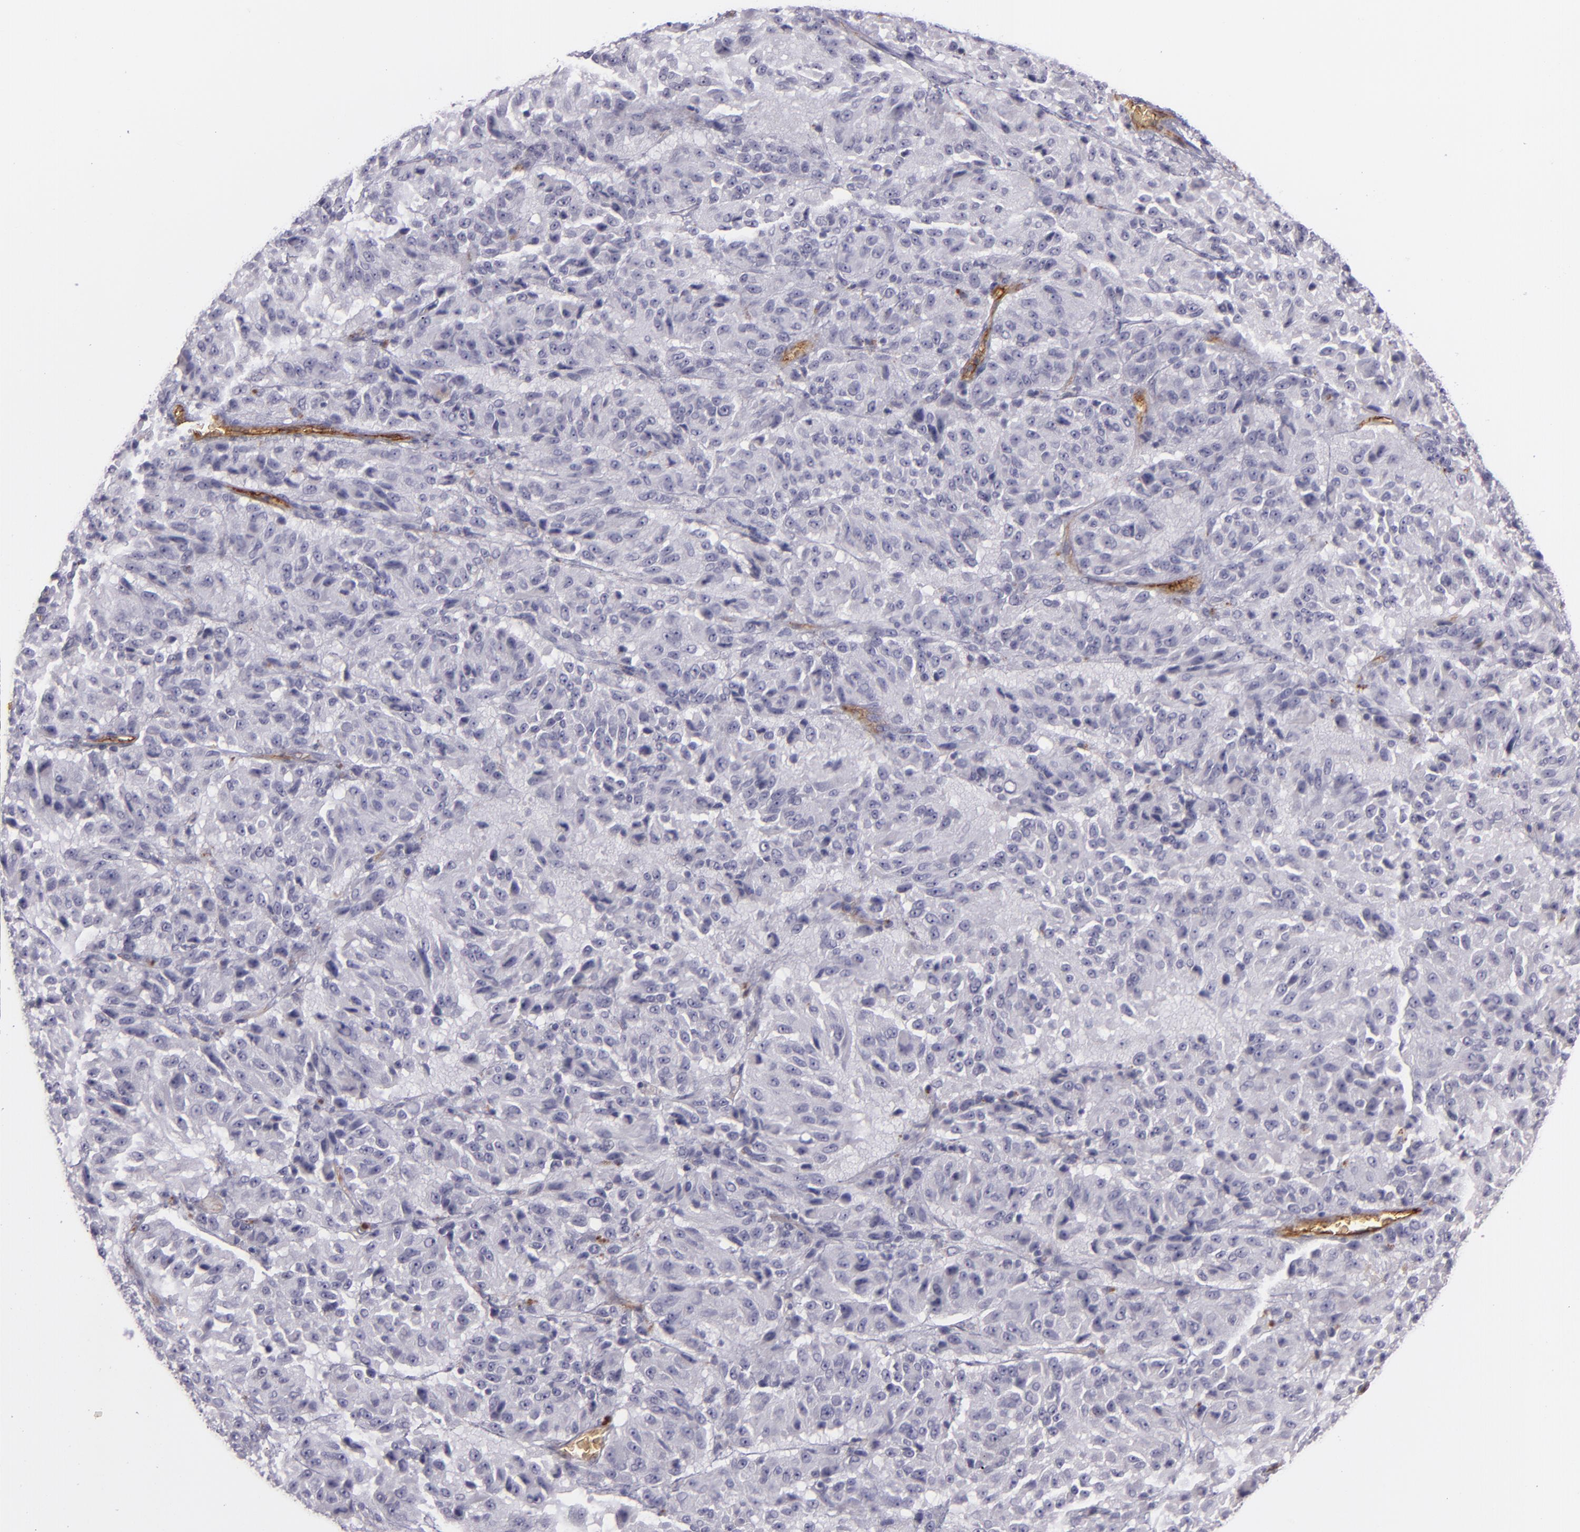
{"staining": {"intensity": "negative", "quantity": "none", "location": "none"}, "tissue": "melanoma", "cell_type": "Tumor cells", "image_type": "cancer", "snomed": [{"axis": "morphology", "description": "Malignant melanoma, Metastatic site"}, {"axis": "topography", "description": "Lung"}], "caption": "An IHC histopathology image of malignant melanoma (metastatic site) is shown. There is no staining in tumor cells of malignant melanoma (metastatic site). (Stains: DAB IHC with hematoxylin counter stain, Microscopy: brightfield microscopy at high magnification).", "gene": "ACE", "patient": {"sex": "male", "age": 64}}